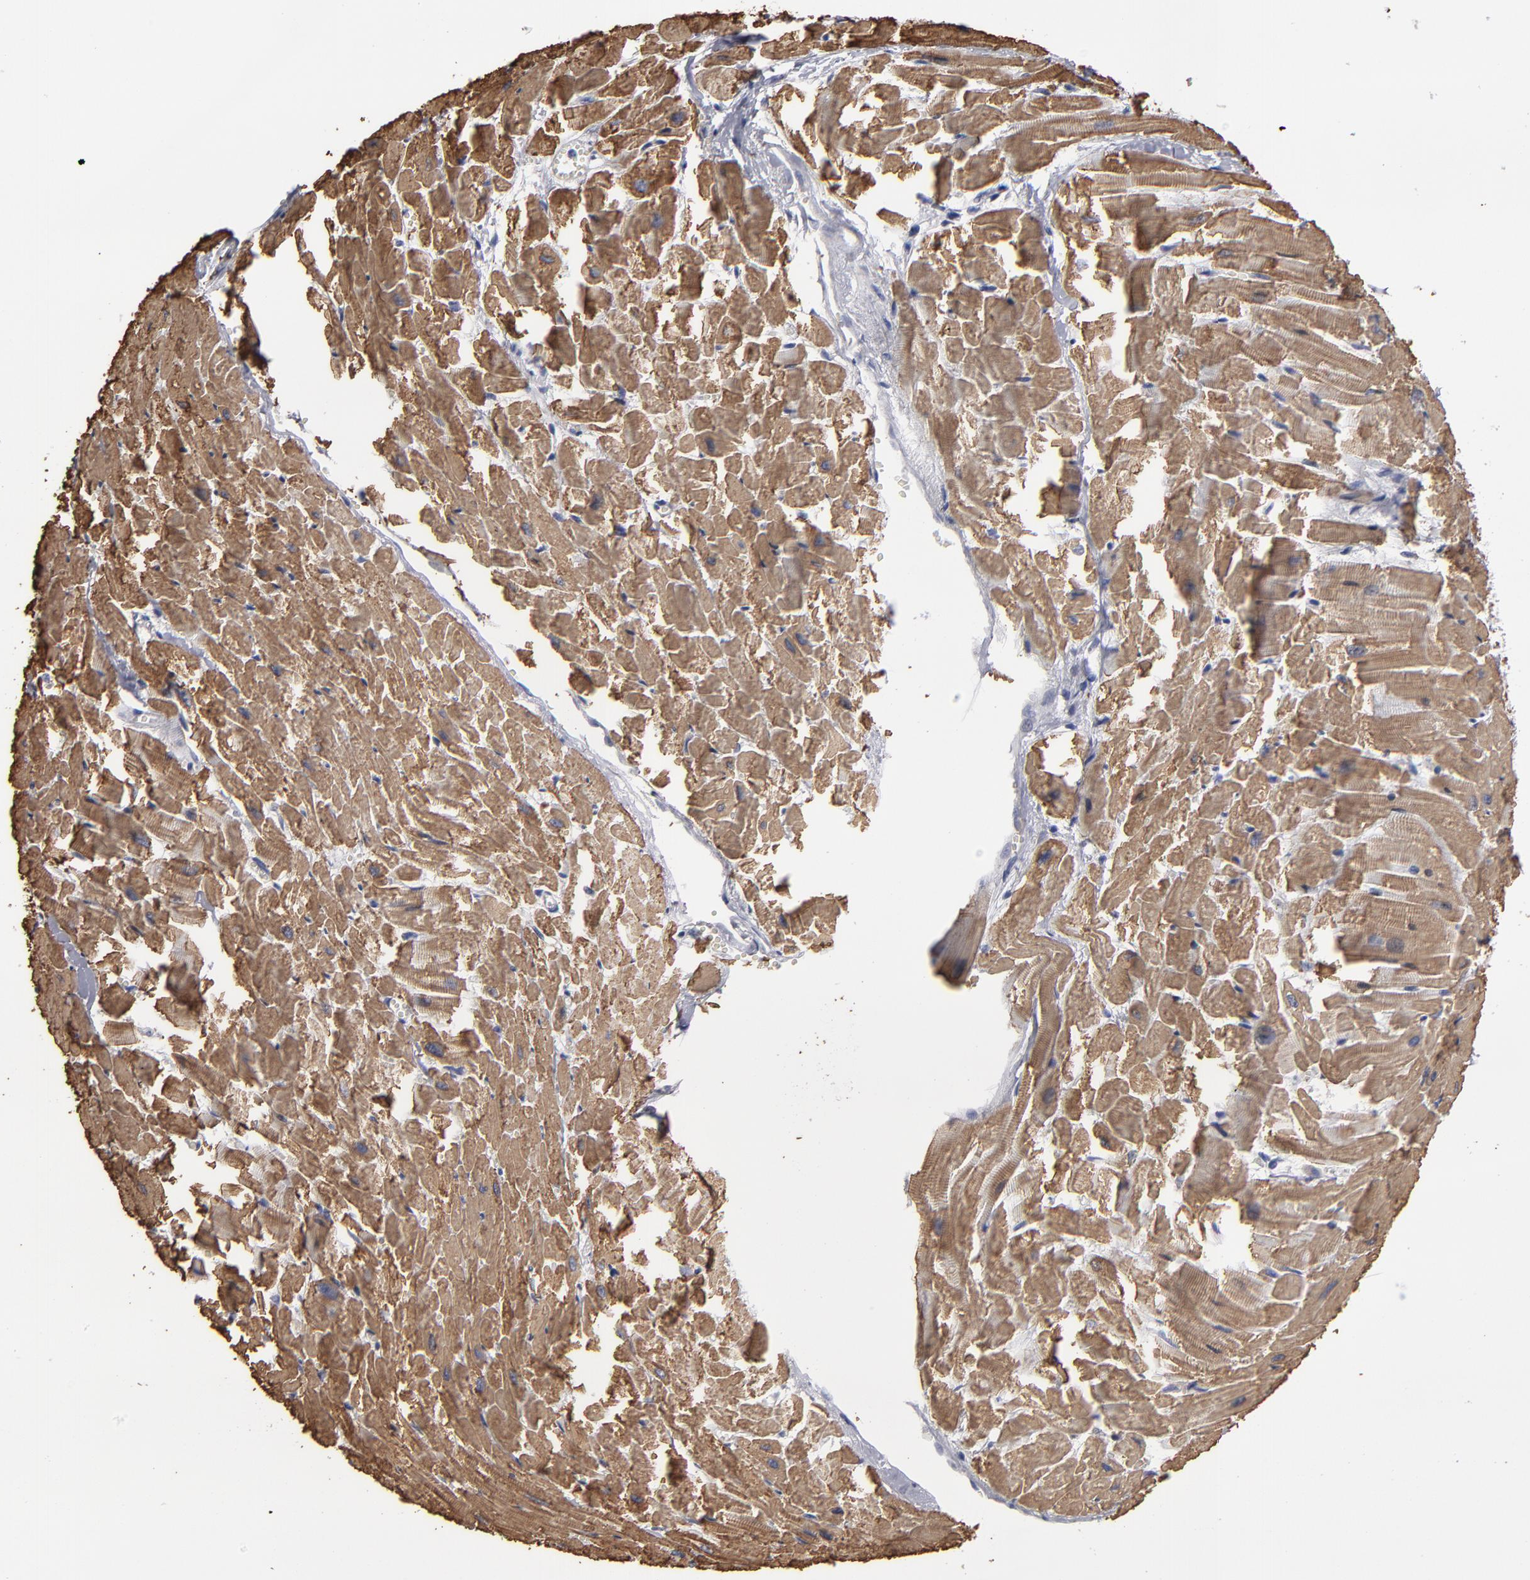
{"staining": {"intensity": "moderate", "quantity": ">75%", "location": "cytoplasmic/membranous"}, "tissue": "heart muscle", "cell_type": "Cardiomyocytes", "image_type": "normal", "snomed": [{"axis": "morphology", "description": "Normal tissue, NOS"}, {"axis": "topography", "description": "Heart"}], "caption": "Cardiomyocytes show moderate cytoplasmic/membranous expression in about >75% of cells in unremarkable heart muscle. Nuclei are stained in blue.", "gene": "CCDC80", "patient": {"sex": "female", "age": 19}}